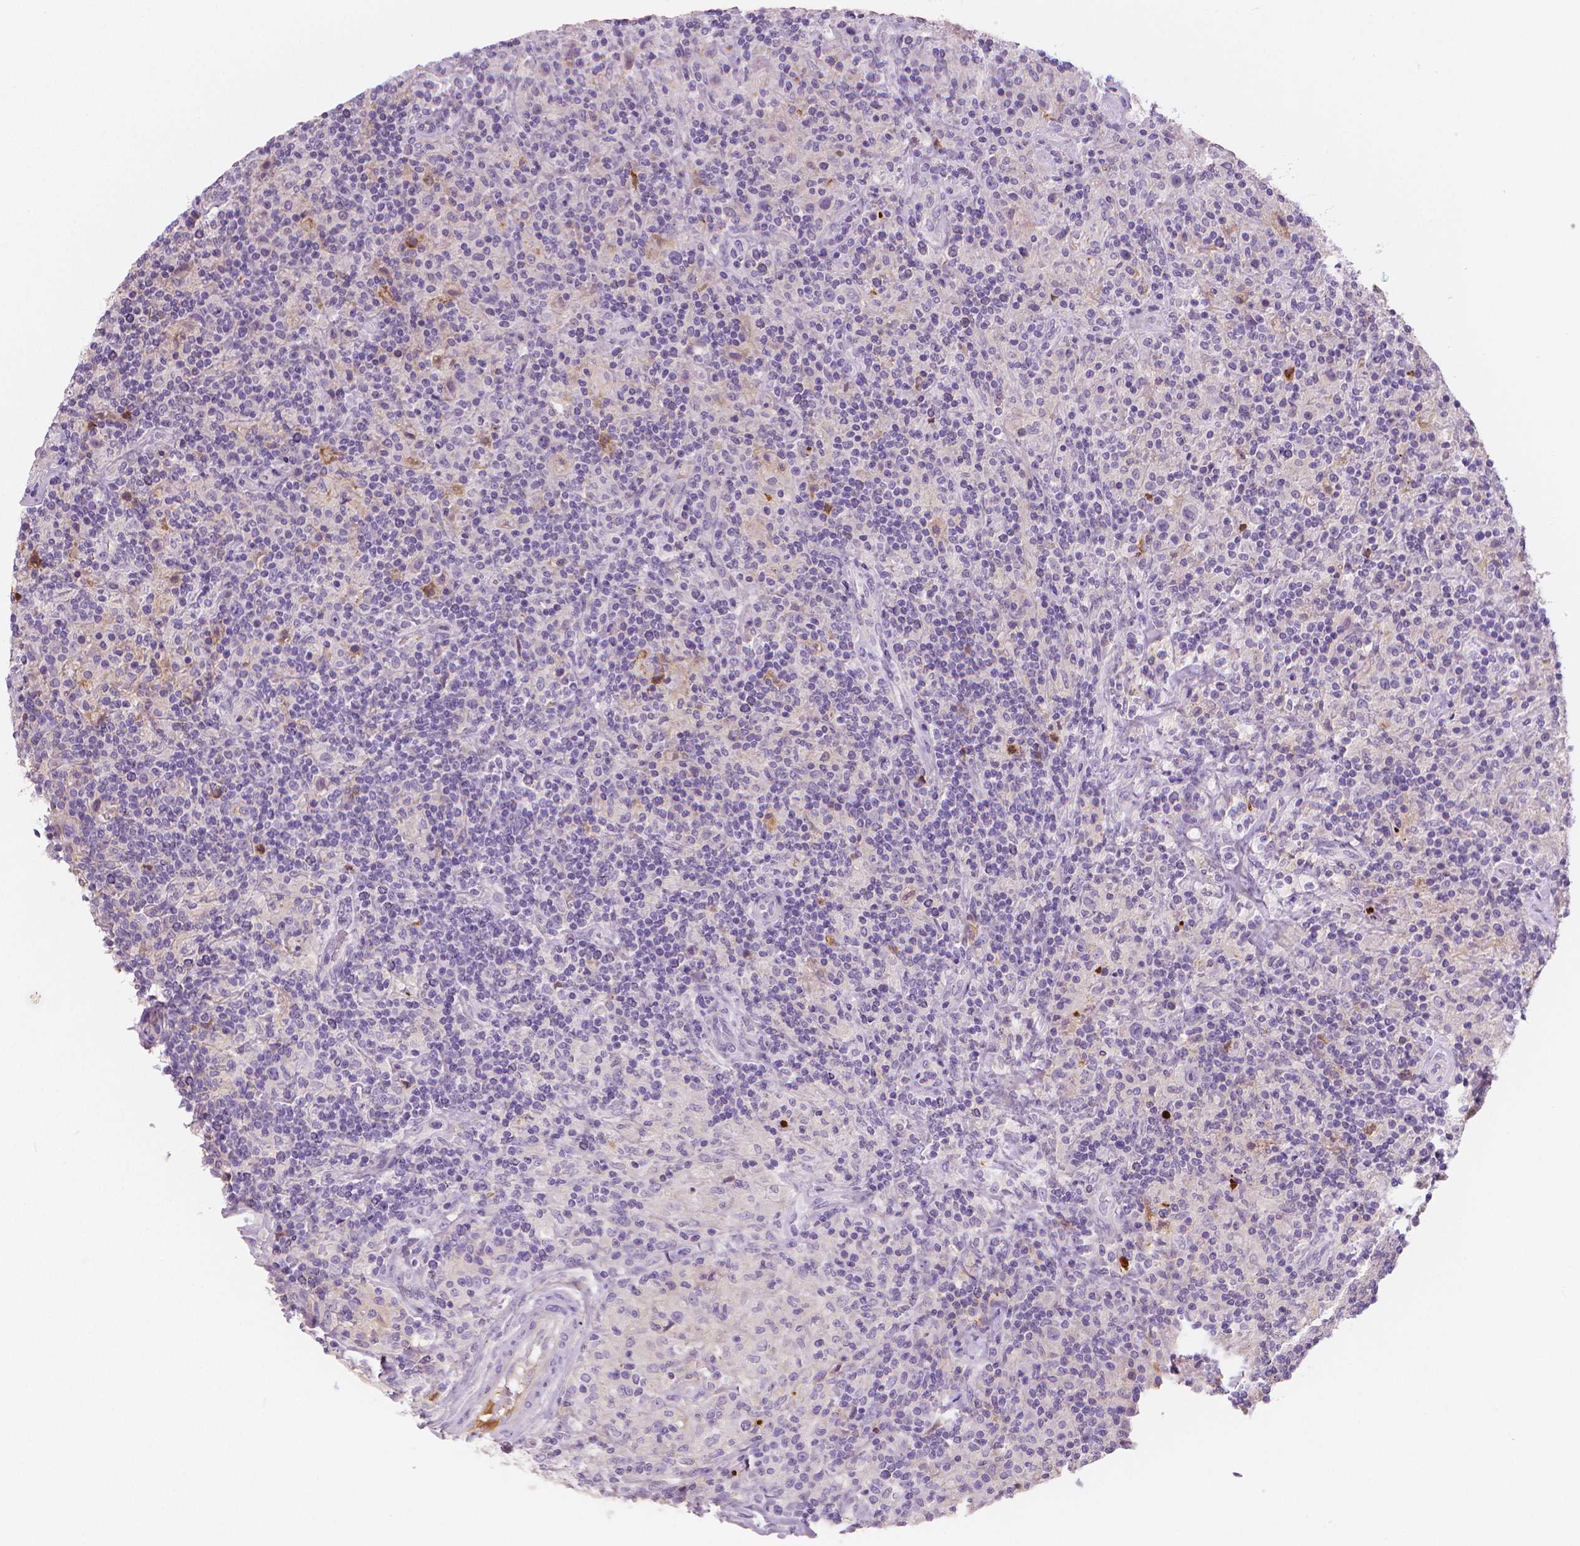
{"staining": {"intensity": "negative", "quantity": "none", "location": "none"}, "tissue": "lymphoma", "cell_type": "Tumor cells", "image_type": "cancer", "snomed": [{"axis": "morphology", "description": "Hodgkin's disease, NOS"}, {"axis": "topography", "description": "Lymph node"}], "caption": "Protein analysis of lymphoma shows no significant staining in tumor cells. Nuclei are stained in blue.", "gene": "APOA4", "patient": {"sex": "male", "age": 70}}